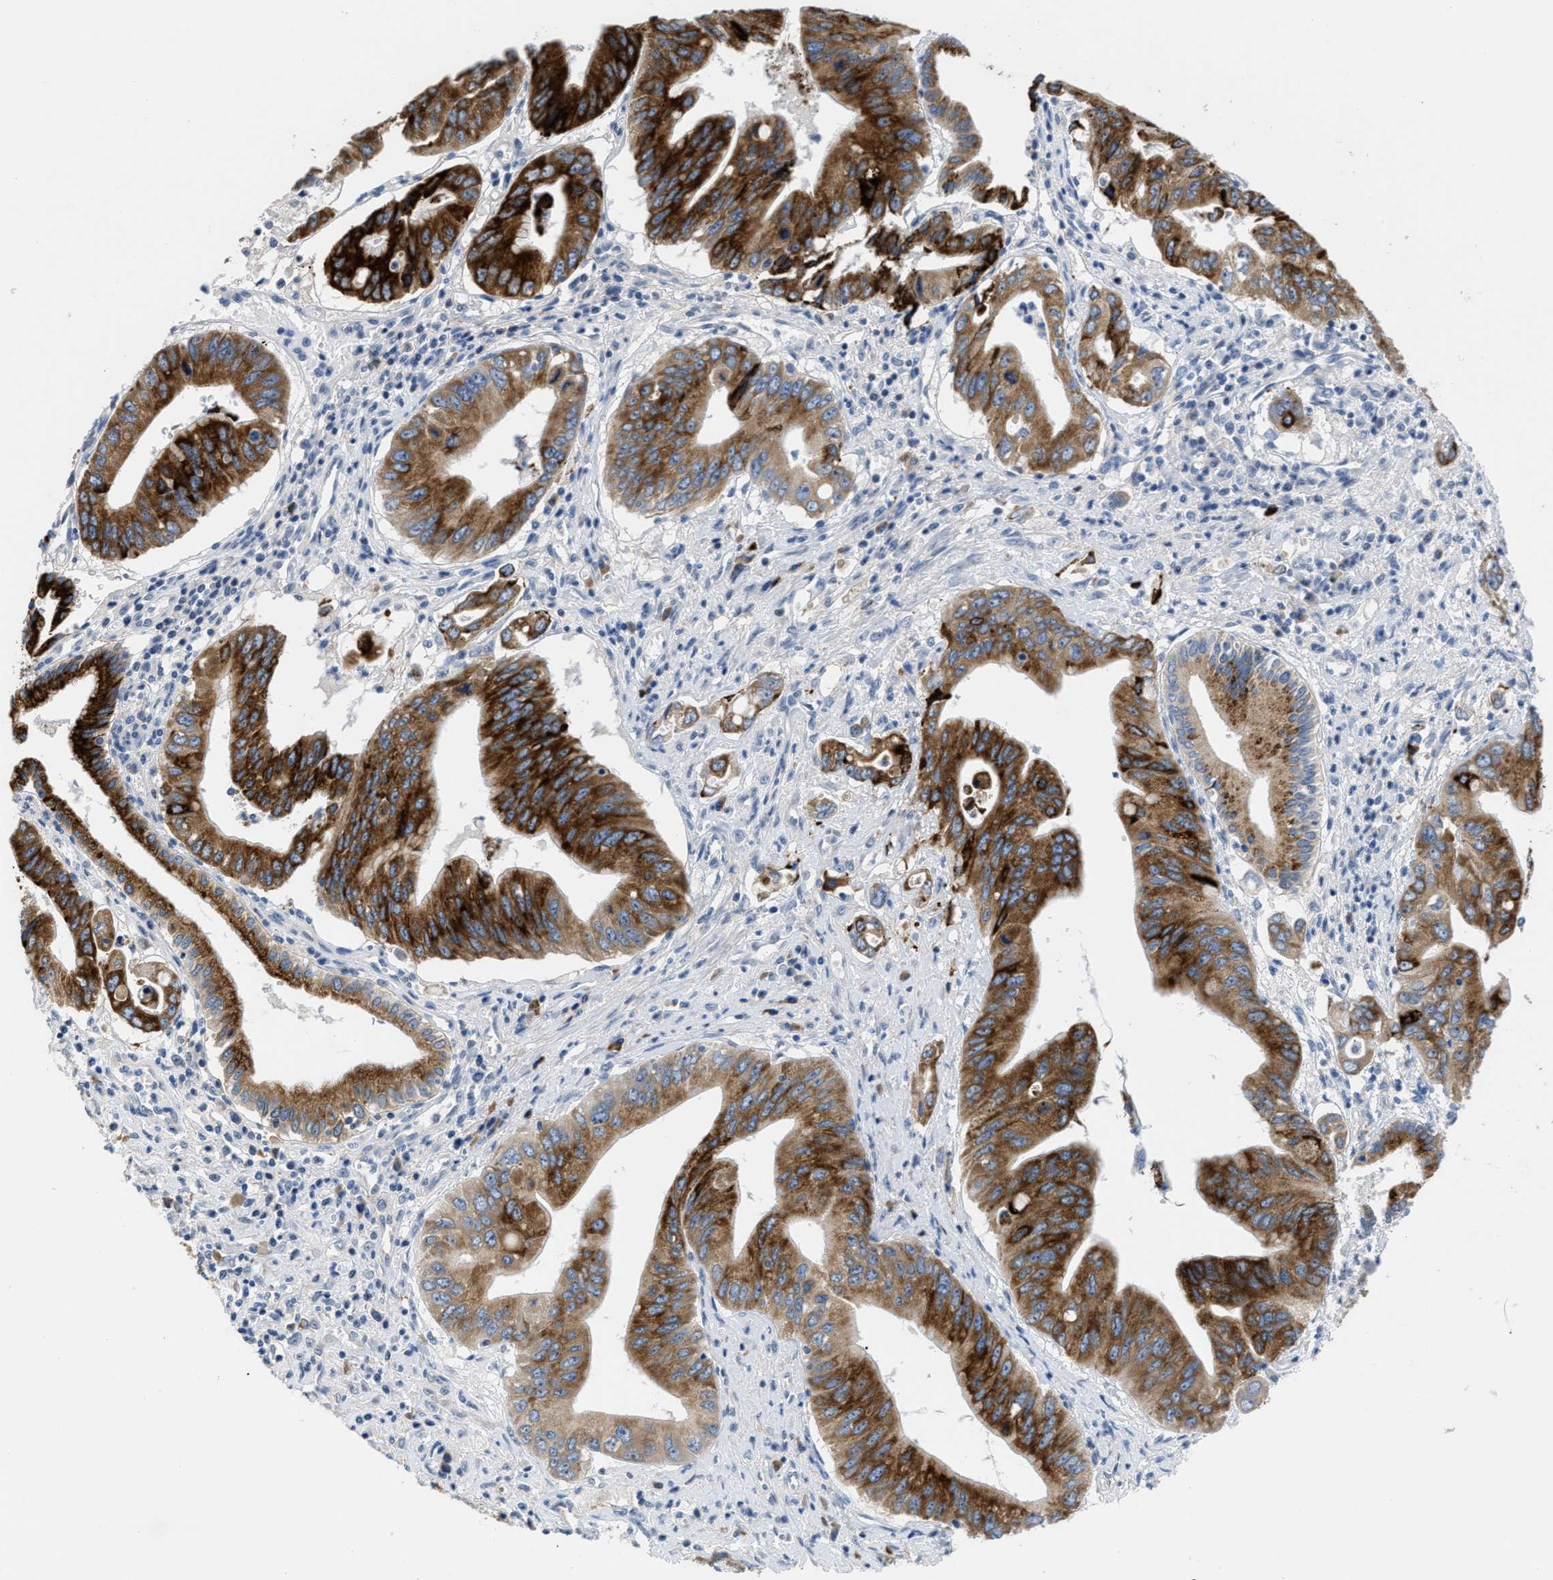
{"staining": {"intensity": "strong", "quantity": ">75%", "location": "cytoplasmic/membranous"}, "tissue": "pancreatic cancer", "cell_type": "Tumor cells", "image_type": "cancer", "snomed": [{"axis": "morphology", "description": "Adenocarcinoma, NOS"}, {"axis": "topography", "description": "Pancreas"}], "caption": "The immunohistochemical stain labels strong cytoplasmic/membranous positivity in tumor cells of pancreatic adenocarcinoma tissue.", "gene": "OR9K2", "patient": {"sex": "female", "age": 73}}